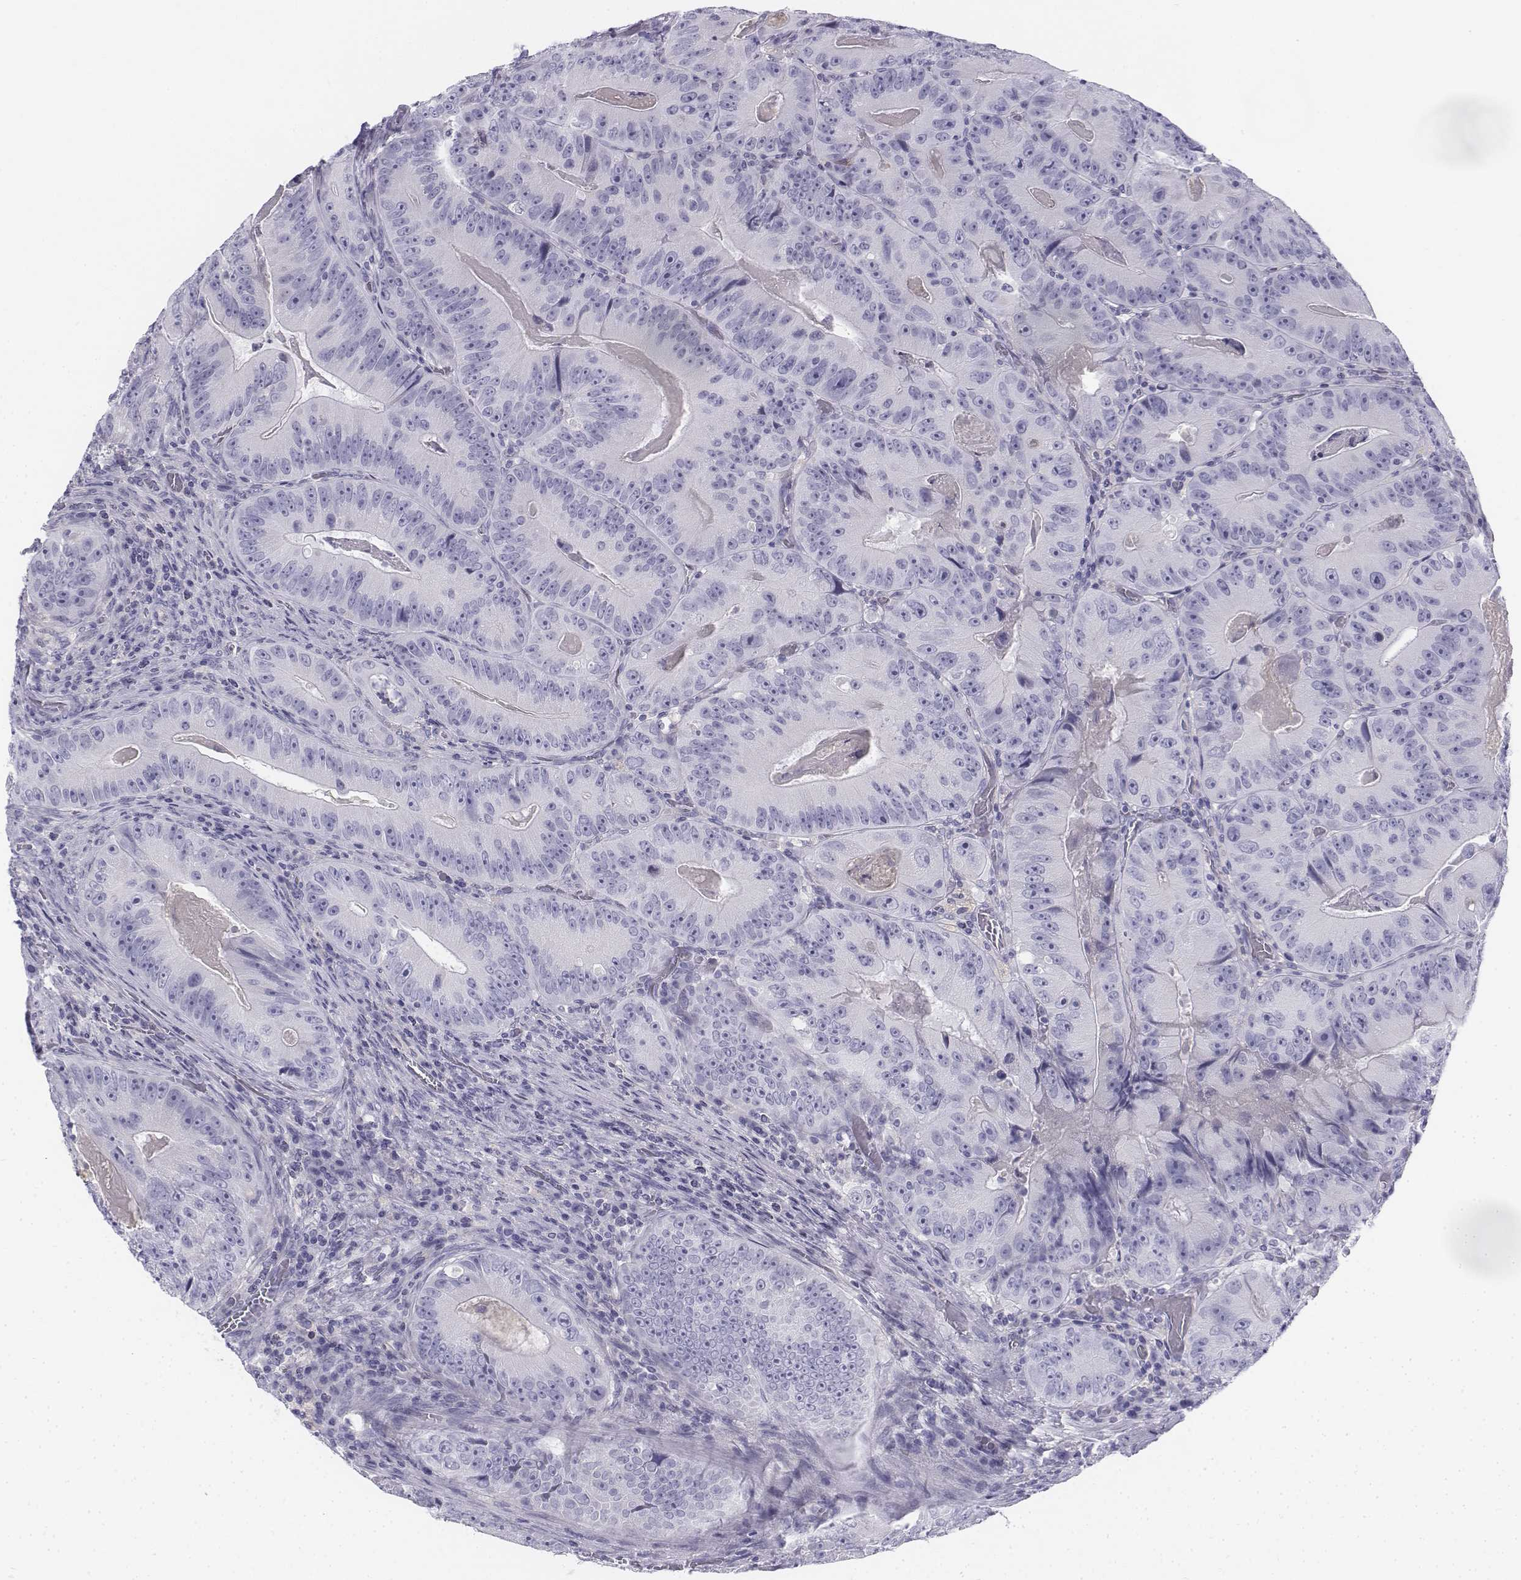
{"staining": {"intensity": "negative", "quantity": "none", "location": "none"}, "tissue": "colorectal cancer", "cell_type": "Tumor cells", "image_type": "cancer", "snomed": [{"axis": "morphology", "description": "Adenocarcinoma, NOS"}, {"axis": "topography", "description": "Colon"}], "caption": "A histopathology image of adenocarcinoma (colorectal) stained for a protein demonstrates no brown staining in tumor cells.", "gene": "TH", "patient": {"sex": "female", "age": 86}}